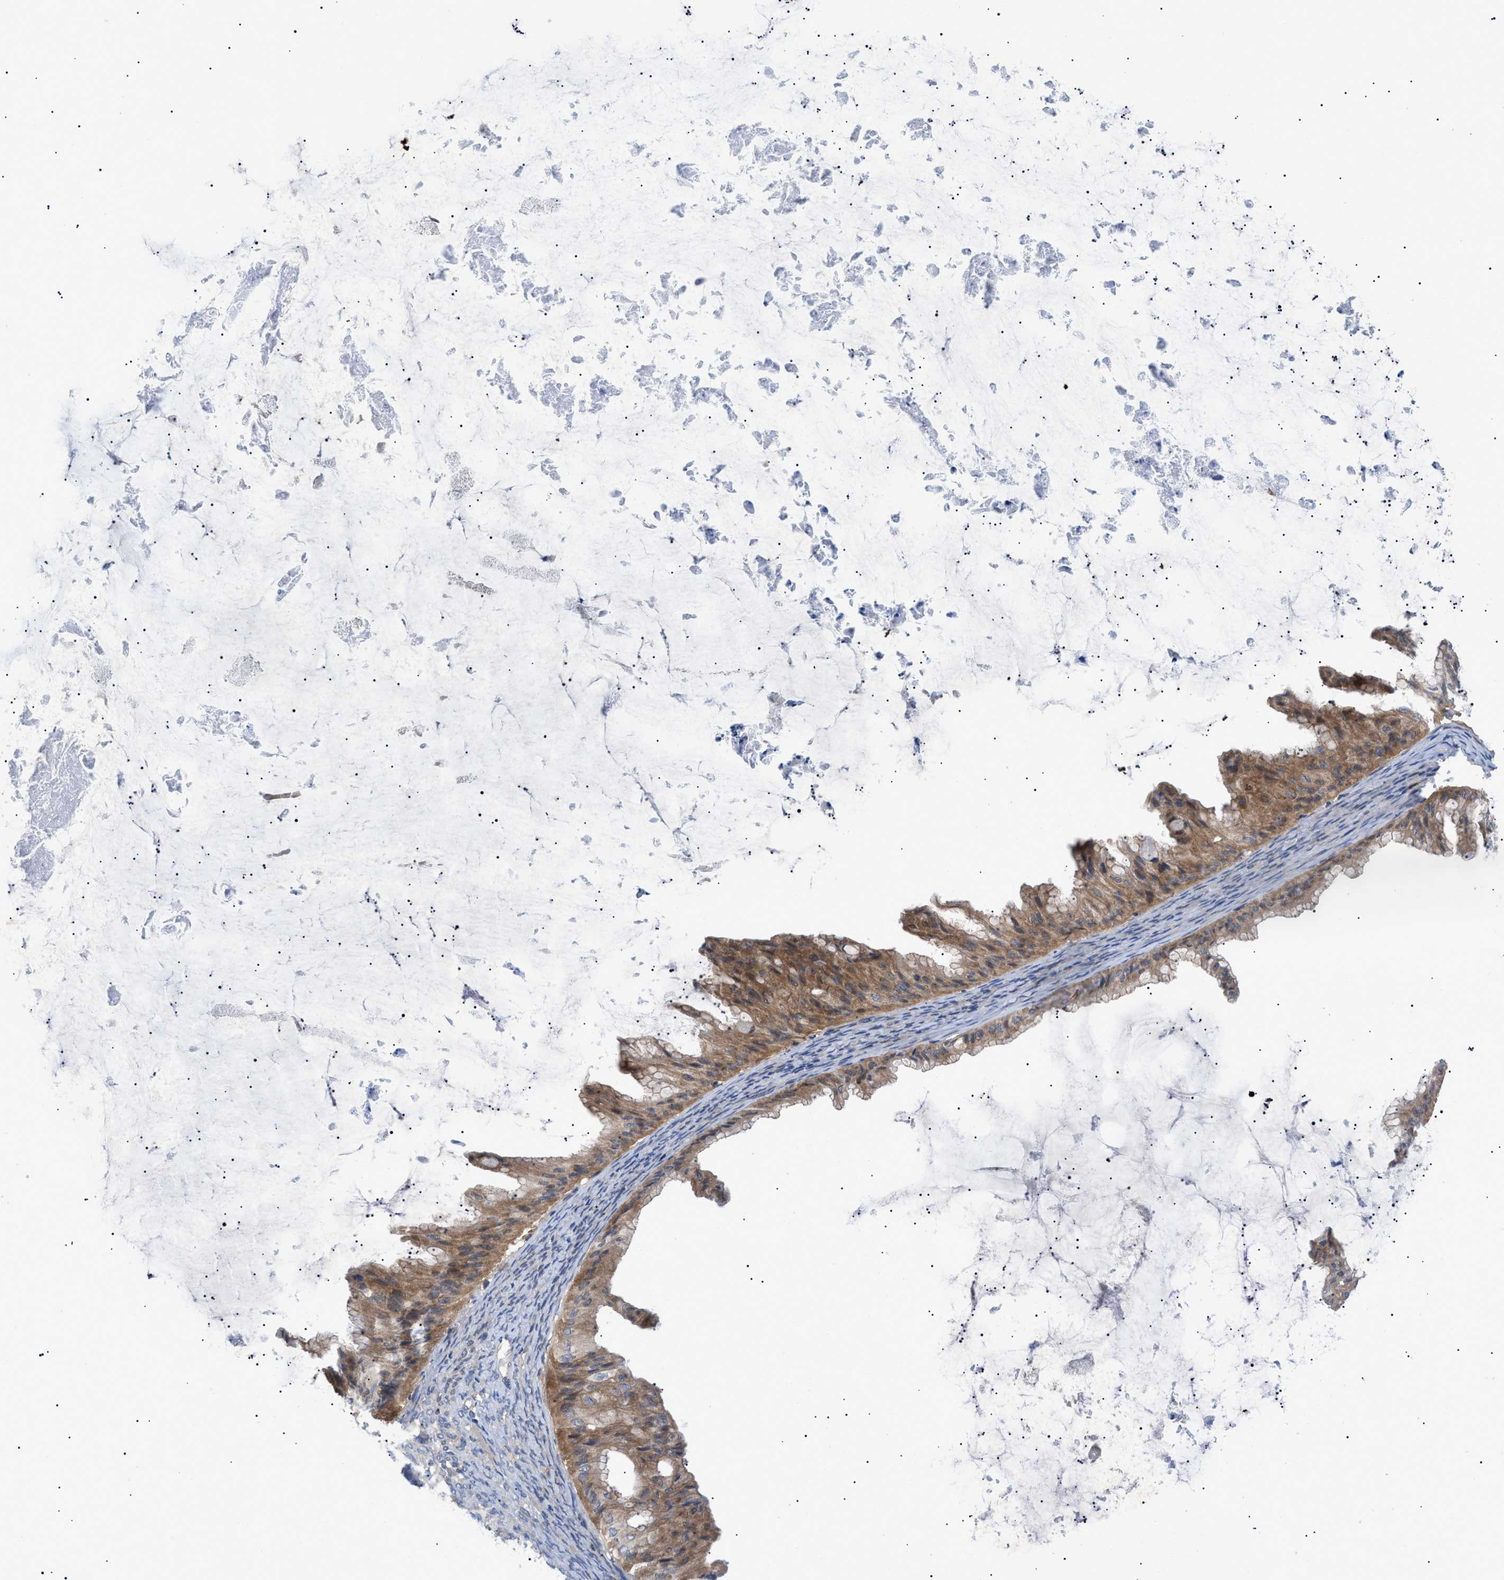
{"staining": {"intensity": "moderate", "quantity": ">75%", "location": "cytoplasmic/membranous"}, "tissue": "ovarian cancer", "cell_type": "Tumor cells", "image_type": "cancer", "snomed": [{"axis": "morphology", "description": "Cystadenocarcinoma, mucinous, NOS"}, {"axis": "topography", "description": "Ovary"}], "caption": "Immunohistochemistry staining of ovarian cancer (mucinous cystadenocarcinoma), which reveals medium levels of moderate cytoplasmic/membranous staining in about >75% of tumor cells indicating moderate cytoplasmic/membranous protein staining. The staining was performed using DAB (3,3'-diaminobenzidine) (brown) for protein detection and nuclei were counterstained in hematoxylin (blue).", "gene": "RIPK1", "patient": {"sex": "female", "age": 61}}